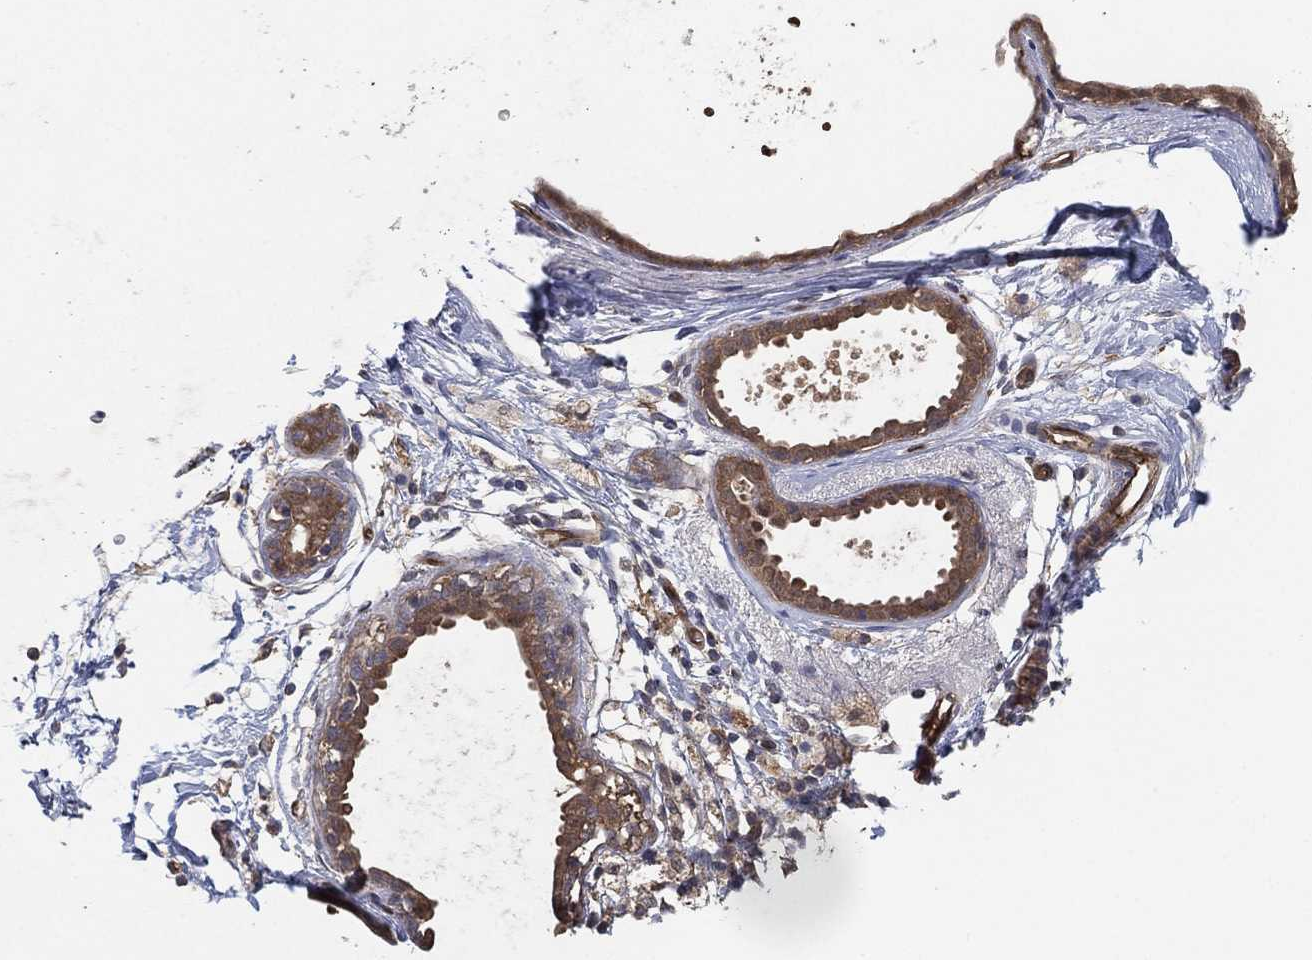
{"staining": {"intensity": "negative", "quantity": "none", "location": "none"}, "tissue": "breast", "cell_type": "Adipocytes", "image_type": "normal", "snomed": [{"axis": "morphology", "description": "Normal tissue, NOS"}, {"axis": "topography", "description": "Breast"}], "caption": "The micrograph demonstrates no significant staining in adipocytes of breast. The staining is performed using DAB (3,3'-diaminobenzidine) brown chromogen with nuclei counter-stained in using hematoxylin.", "gene": "PSMG4", "patient": {"sex": "female", "age": 37}}